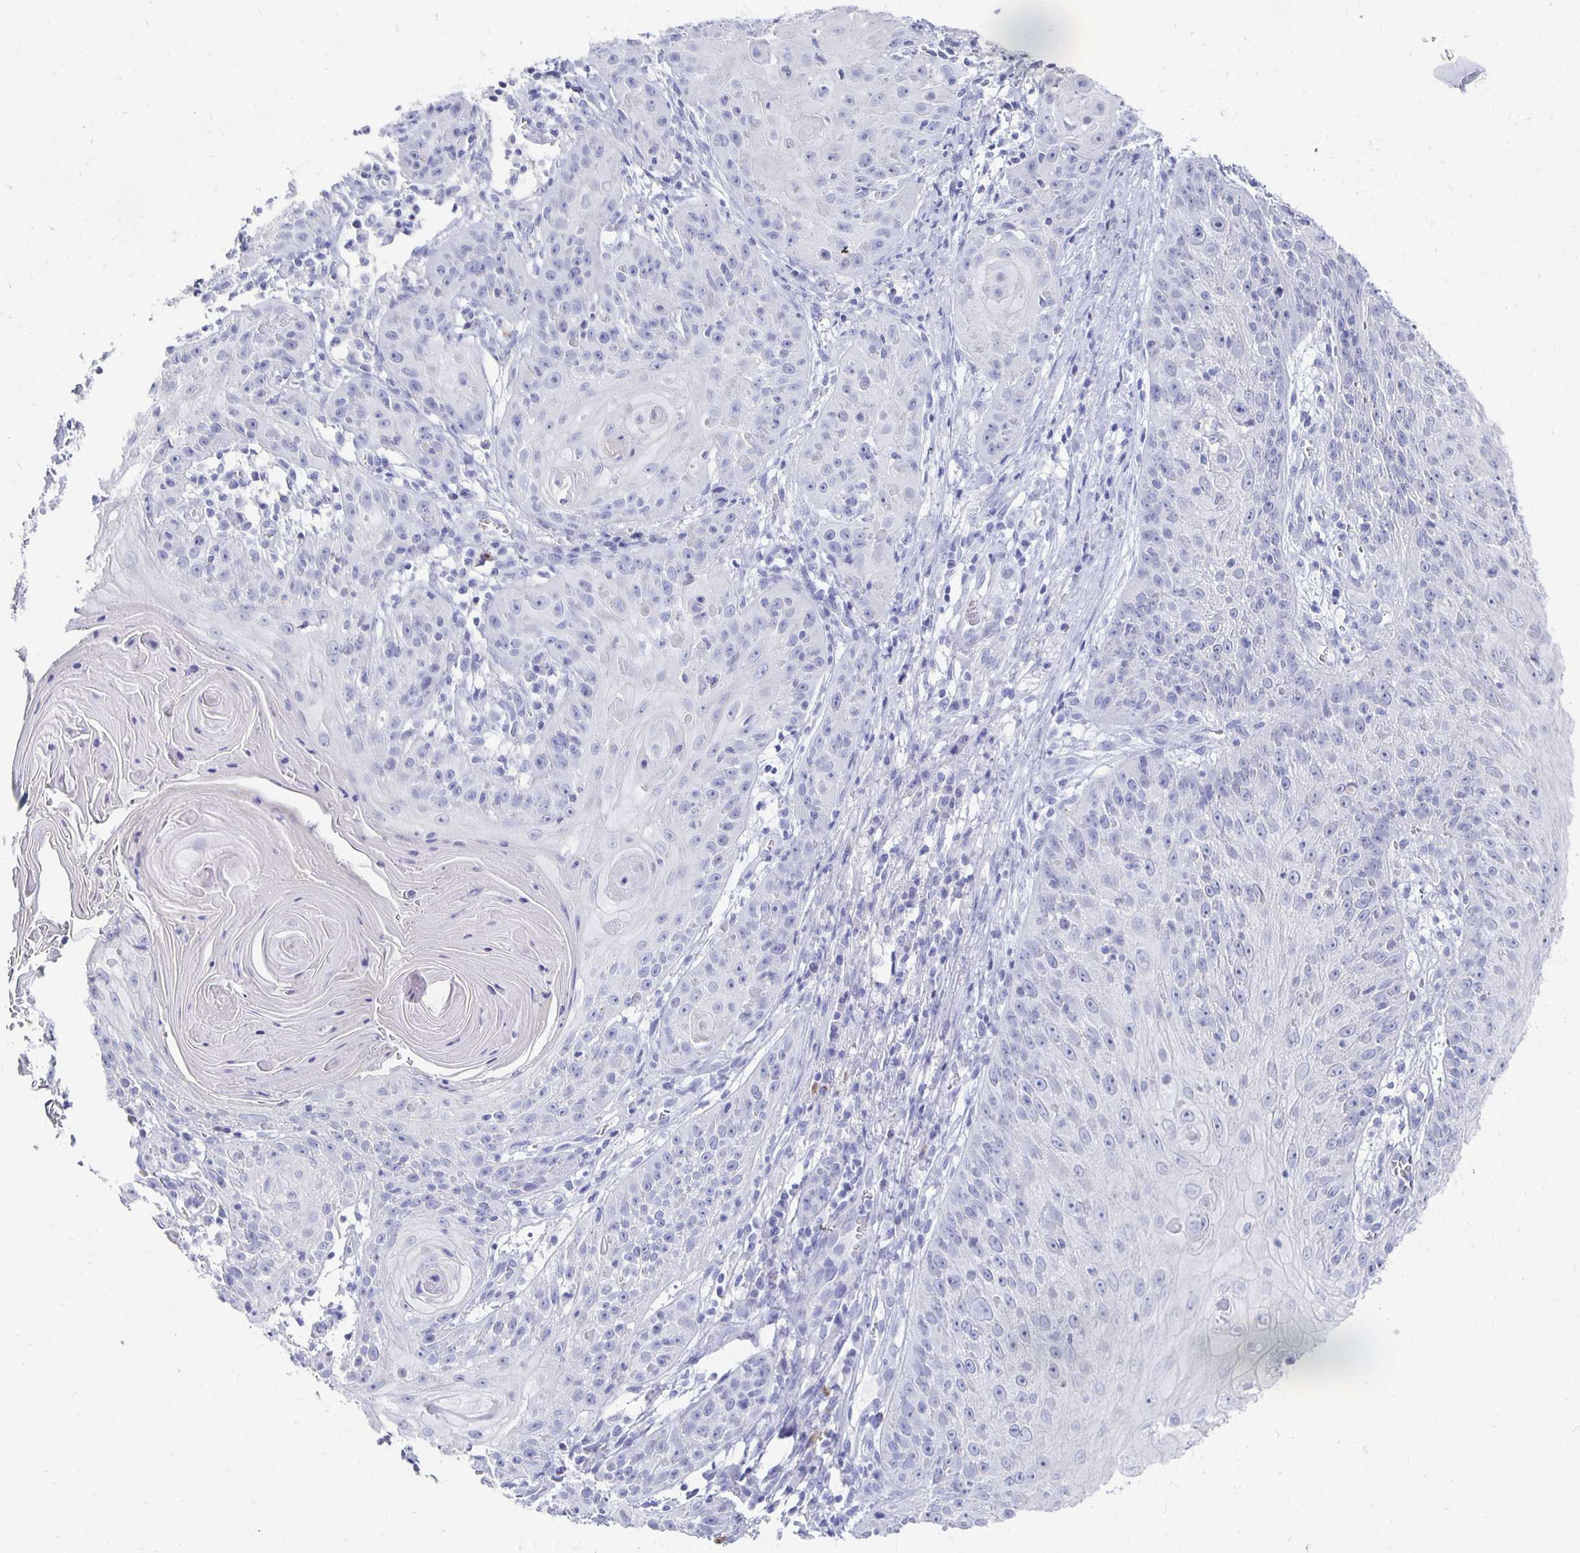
{"staining": {"intensity": "negative", "quantity": "none", "location": "none"}, "tissue": "skin cancer", "cell_type": "Tumor cells", "image_type": "cancer", "snomed": [{"axis": "morphology", "description": "Squamous cell carcinoma, NOS"}, {"axis": "topography", "description": "Skin"}, {"axis": "topography", "description": "Vulva"}], "caption": "Skin squamous cell carcinoma was stained to show a protein in brown. There is no significant positivity in tumor cells. Nuclei are stained in blue.", "gene": "PRDM7", "patient": {"sex": "female", "age": 76}}